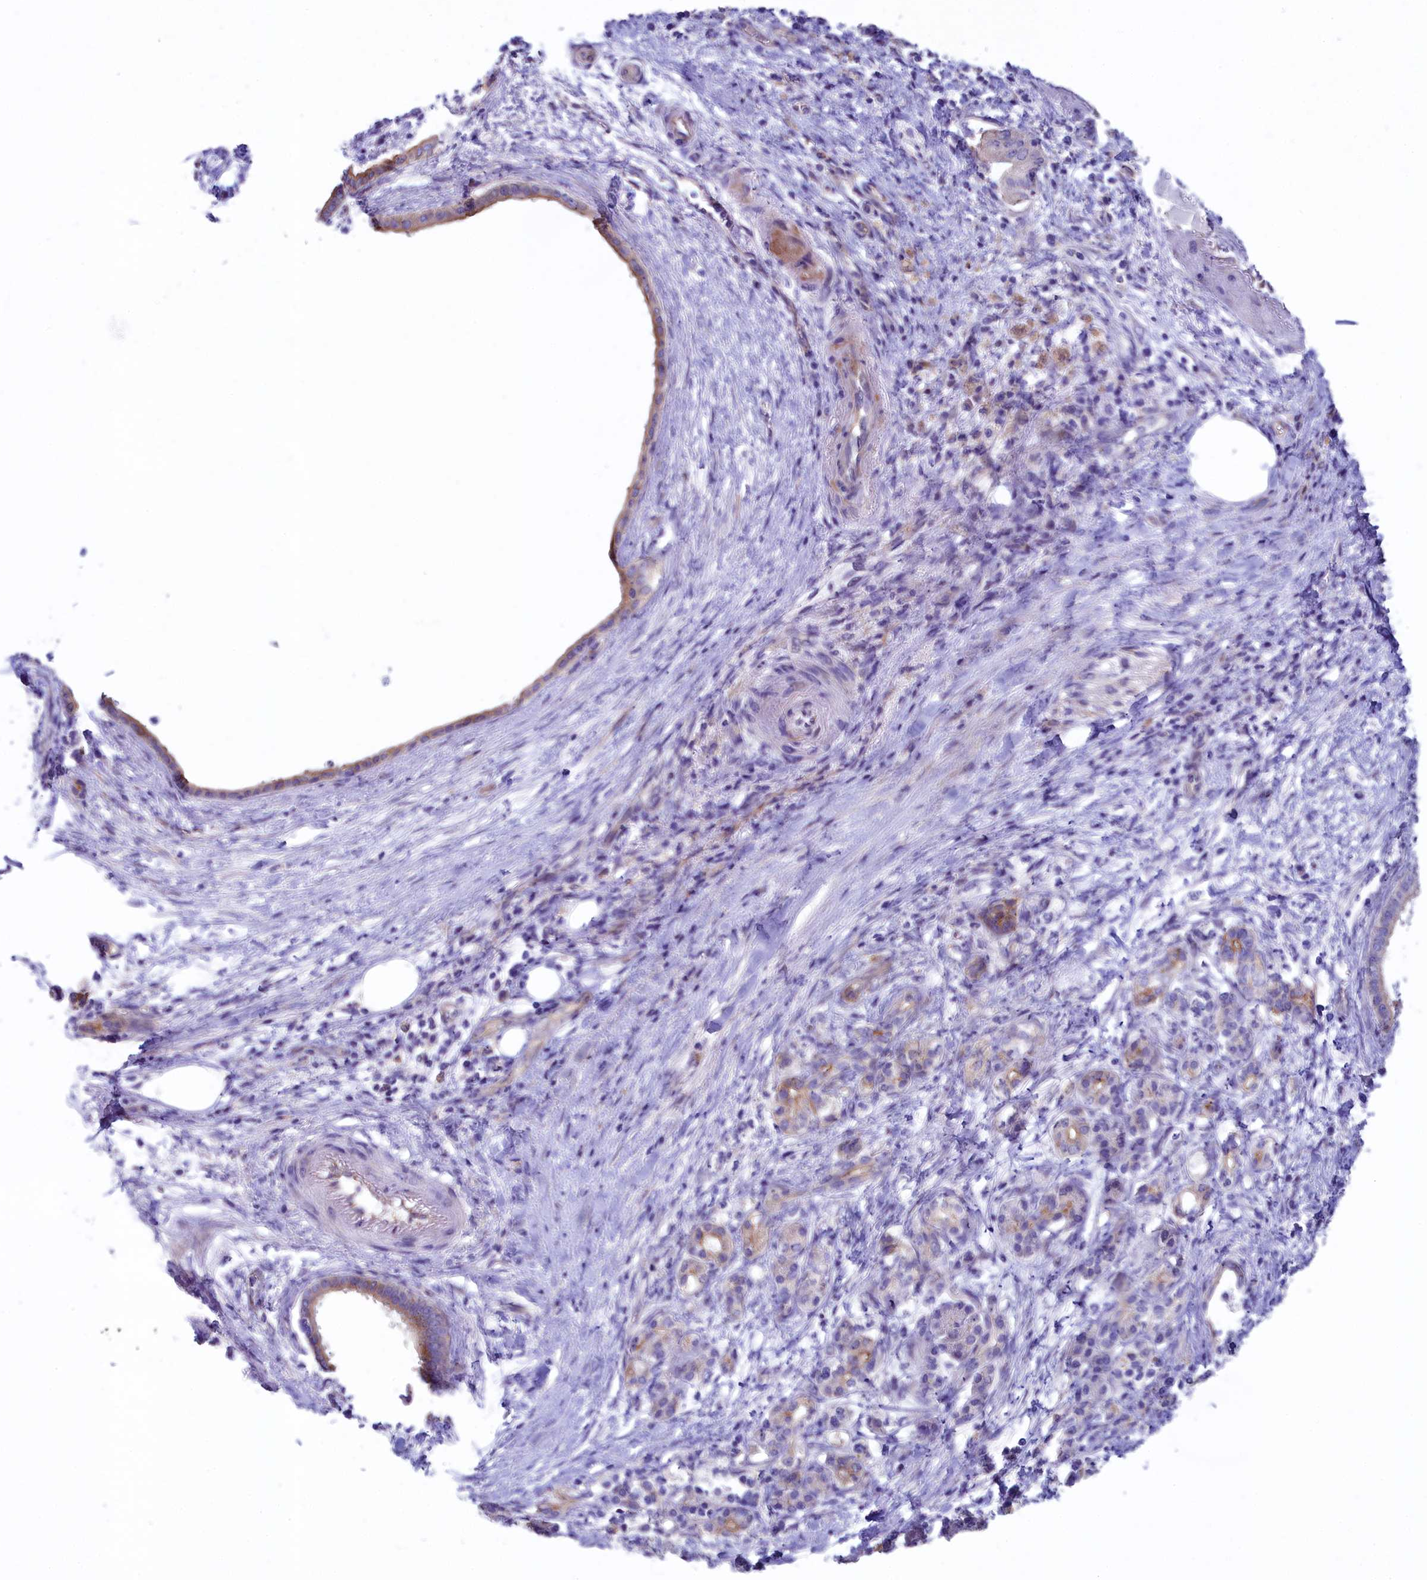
{"staining": {"intensity": "weak", "quantity": "25%-75%", "location": "cytoplasmic/membranous"}, "tissue": "pancreatic cancer", "cell_type": "Tumor cells", "image_type": "cancer", "snomed": [{"axis": "morphology", "description": "Adenocarcinoma, NOS"}, {"axis": "topography", "description": "Pancreas"}], "caption": "Human pancreatic adenocarcinoma stained with a protein marker reveals weak staining in tumor cells.", "gene": "KRBOX5", "patient": {"sex": "female", "age": 55}}